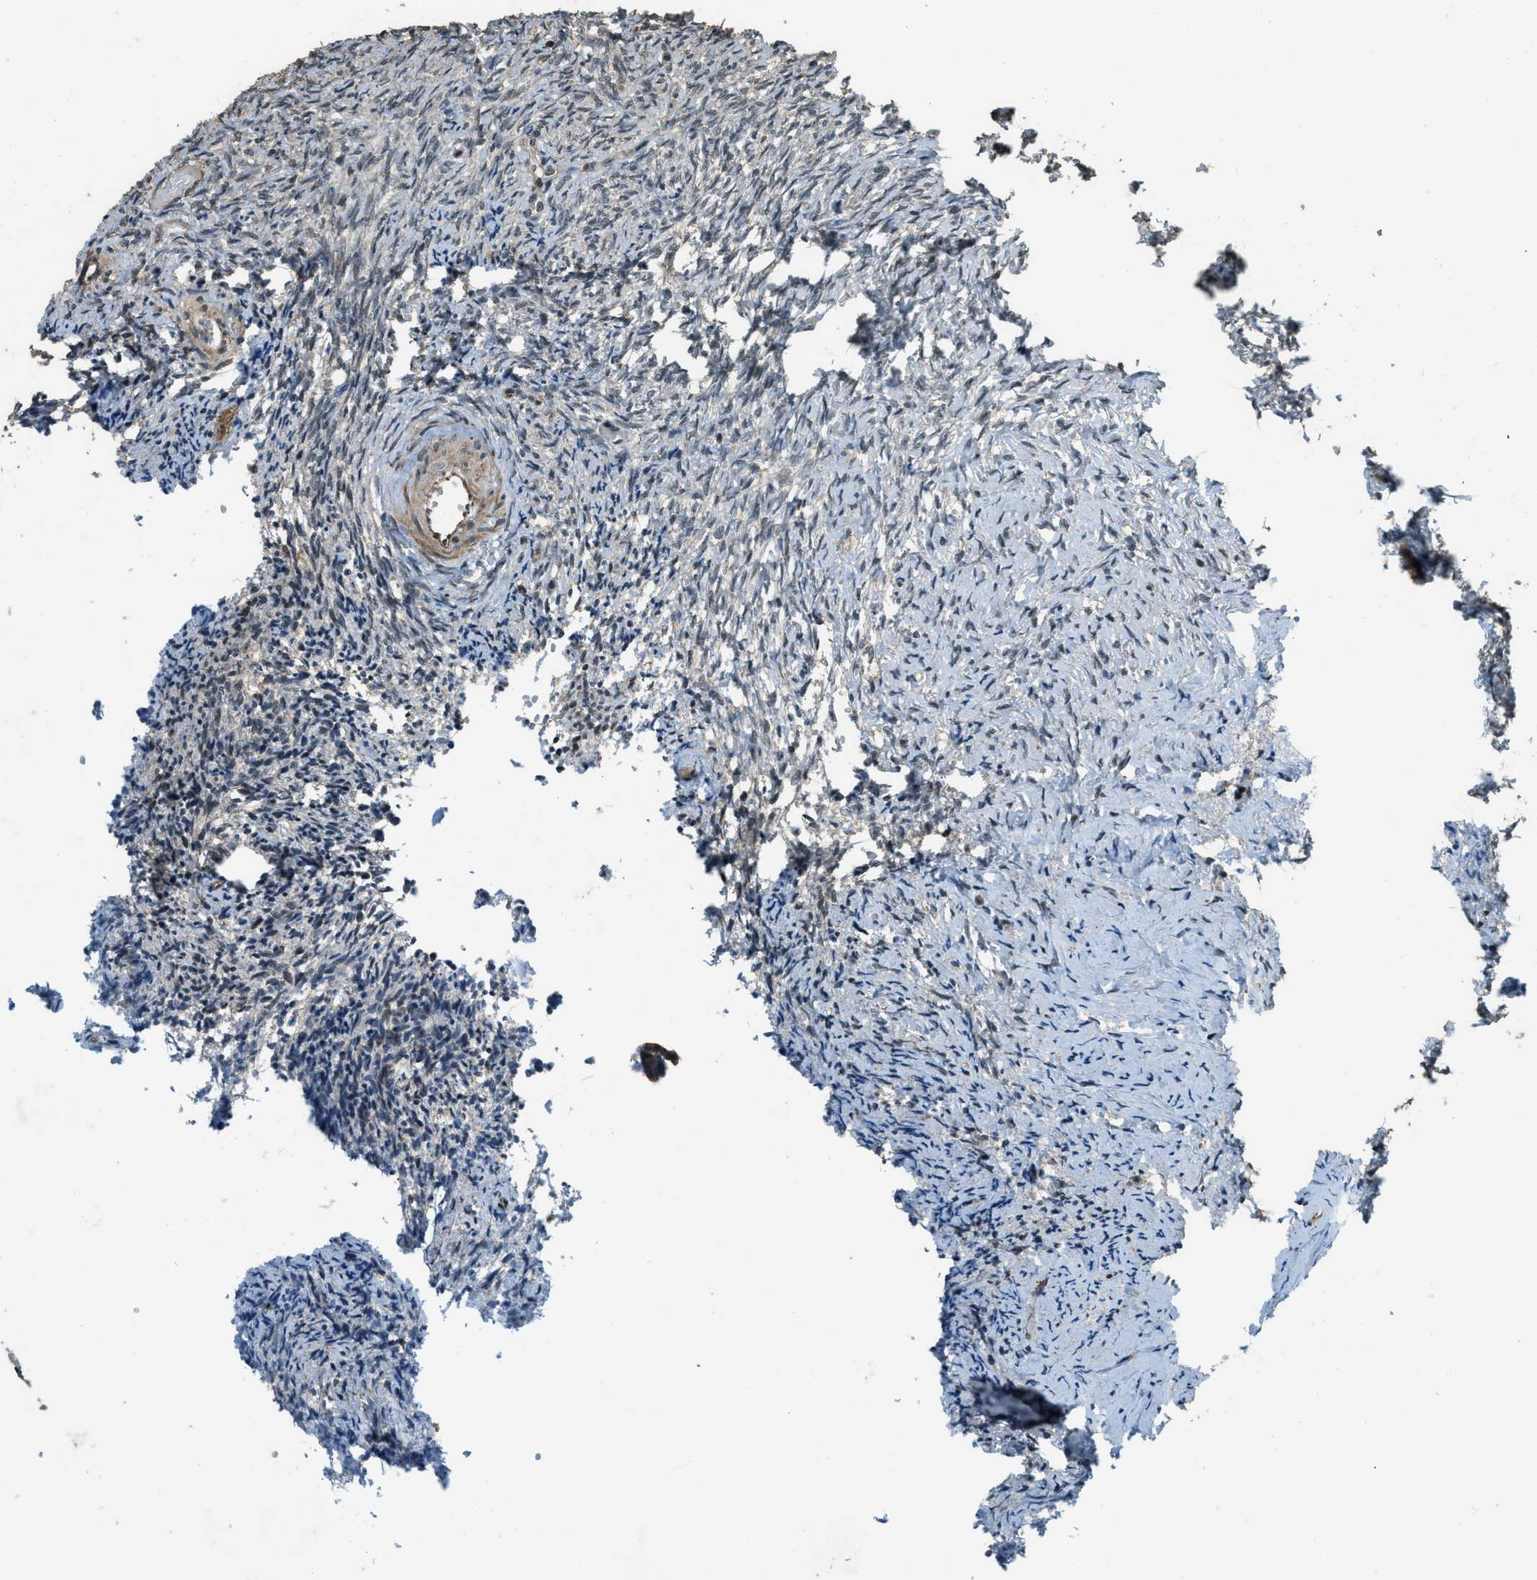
{"staining": {"intensity": "negative", "quantity": "none", "location": "none"}, "tissue": "ovary", "cell_type": "Ovarian stroma cells", "image_type": "normal", "snomed": [{"axis": "morphology", "description": "Normal tissue, NOS"}, {"axis": "topography", "description": "Ovary"}], "caption": "IHC of benign human ovary shows no positivity in ovarian stroma cells. (Brightfield microscopy of DAB immunohistochemistry (IHC) at high magnification).", "gene": "MED21", "patient": {"sex": "female", "age": 41}}